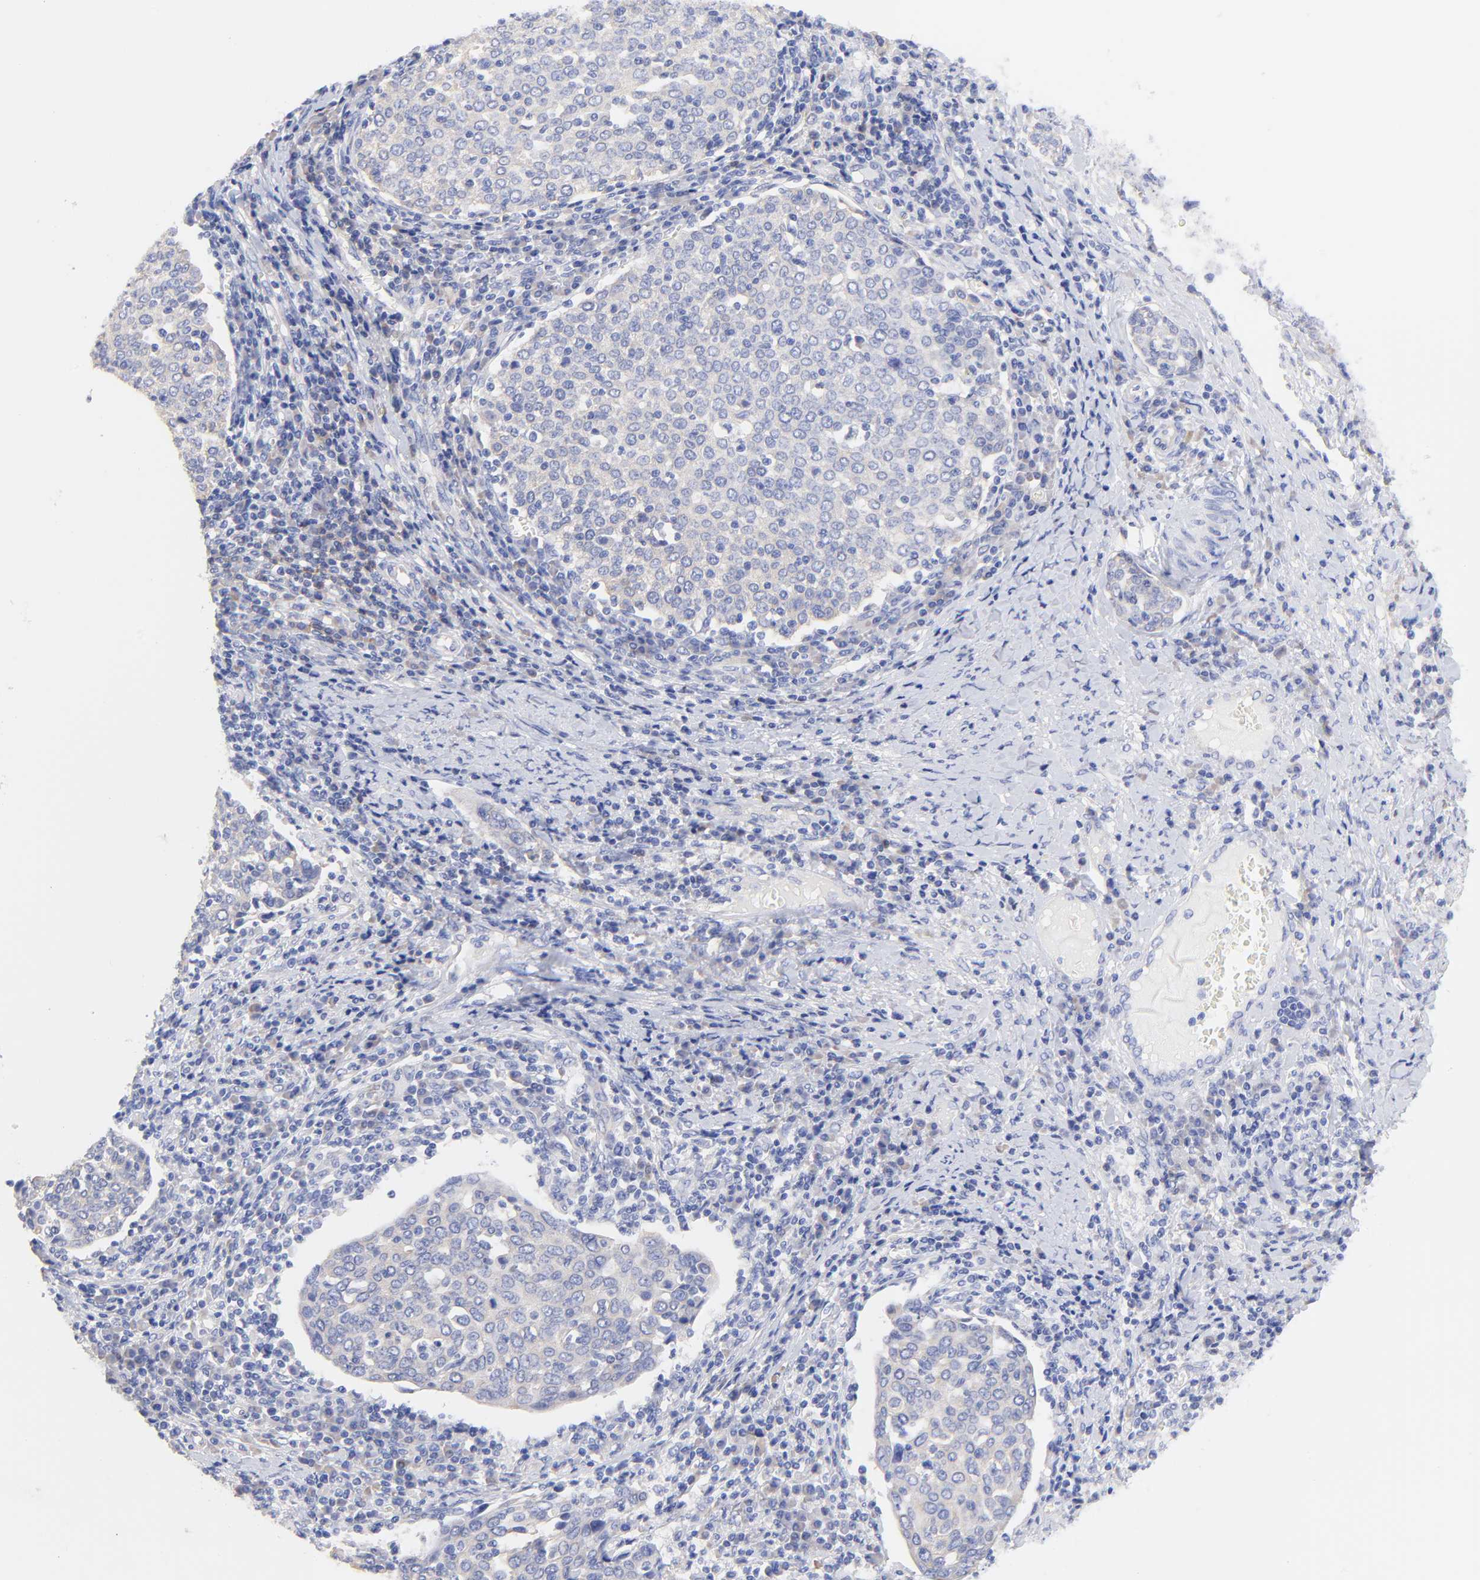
{"staining": {"intensity": "weak", "quantity": ">75%", "location": "cytoplasmic/membranous"}, "tissue": "cervical cancer", "cell_type": "Tumor cells", "image_type": "cancer", "snomed": [{"axis": "morphology", "description": "Squamous cell carcinoma, NOS"}, {"axis": "topography", "description": "Cervix"}], "caption": "High-power microscopy captured an immunohistochemistry (IHC) photomicrograph of cervical squamous cell carcinoma, revealing weak cytoplasmic/membranous expression in about >75% of tumor cells.", "gene": "TNFRSF13C", "patient": {"sex": "female", "age": 40}}